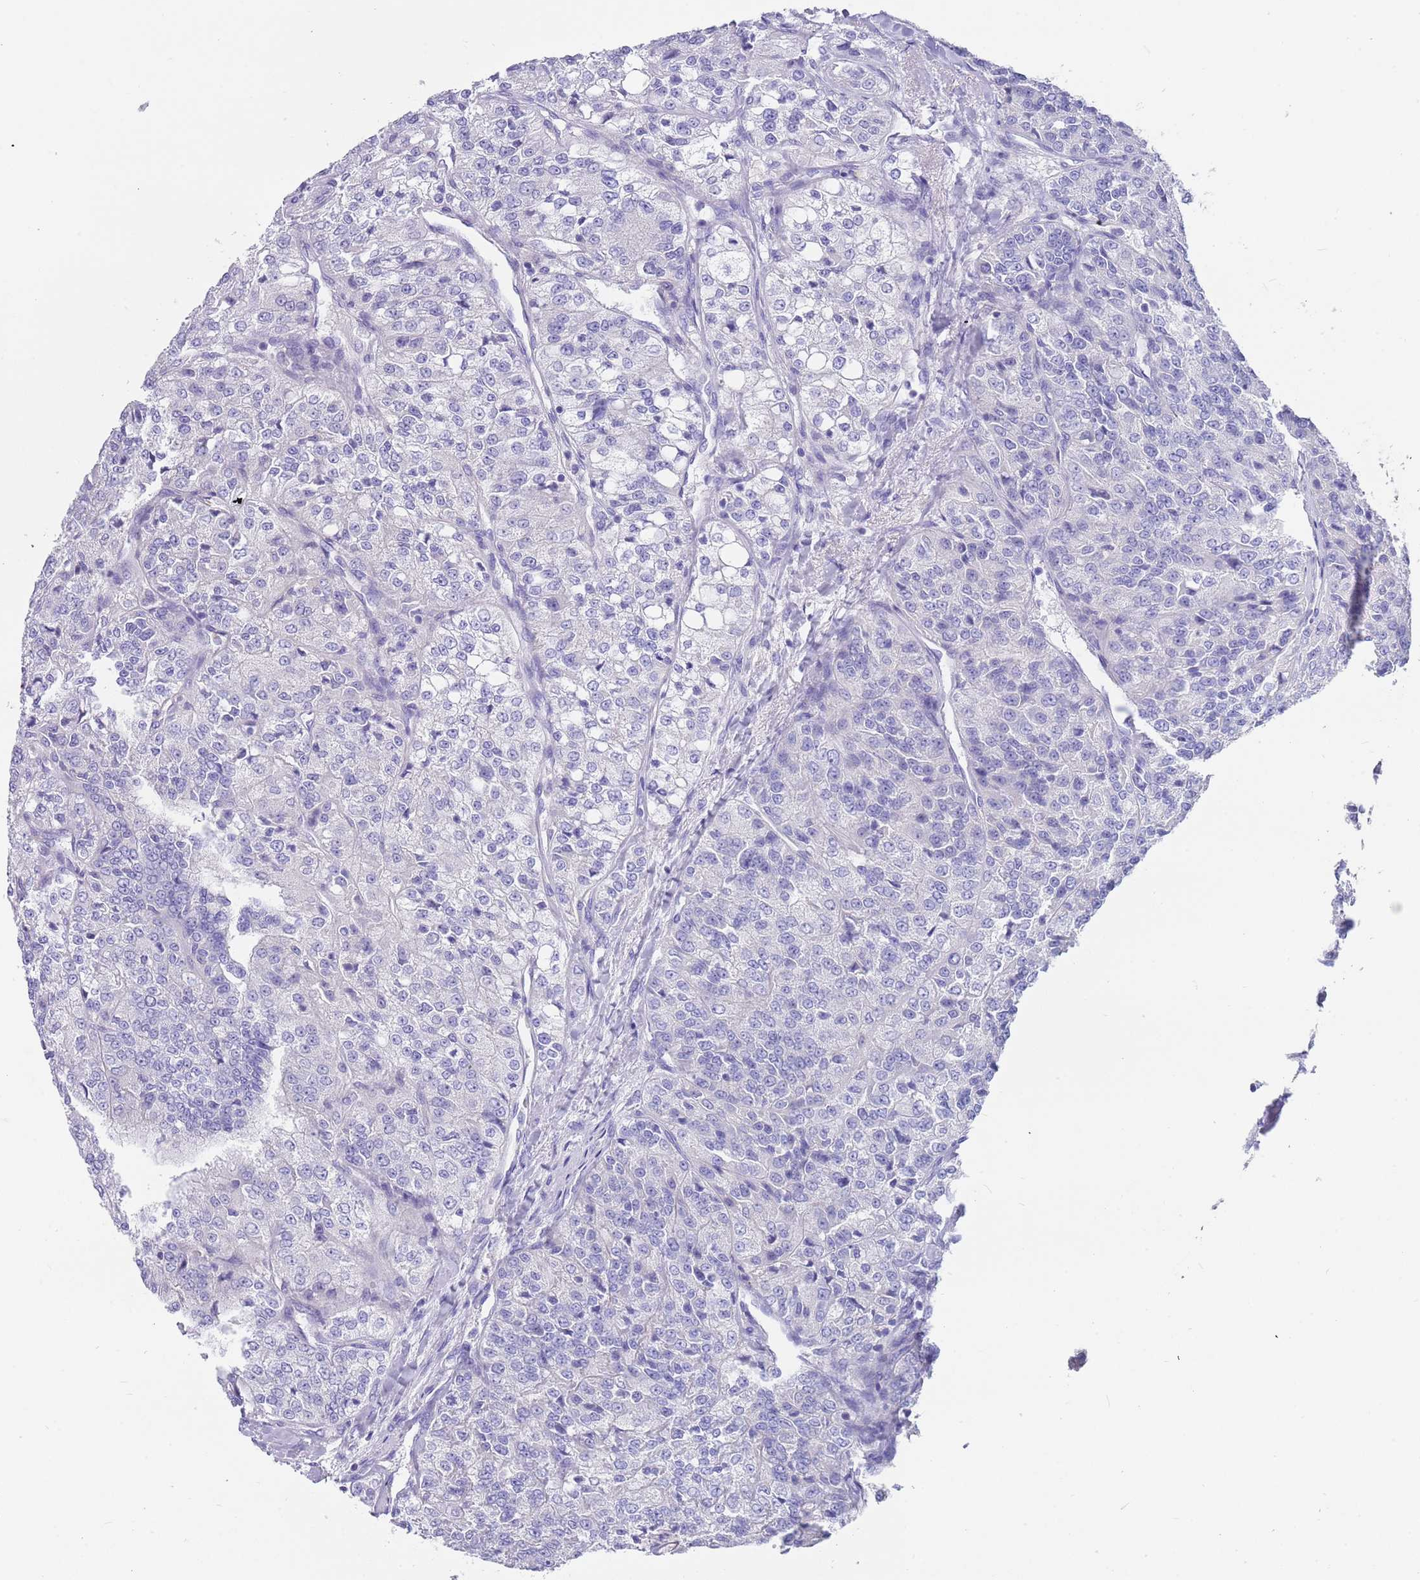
{"staining": {"intensity": "negative", "quantity": "none", "location": "none"}, "tissue": "renal cancer", "cell_type": "Tumor cells", "image_type": "cancer", "snomed": [{"axis": "morphology", "description": "Adenocarcinoma, NOS"}, {"axis": "topography", "description": "Kidney"}], "caption": "A high-resolution image shows immunohistochemistry (IHC) staining of adenocarcinoma (renal), which demonstrates no significant expression in tumor cells.", "gene": "TYW1", "patient": {"sex": "female", "age": 63}}